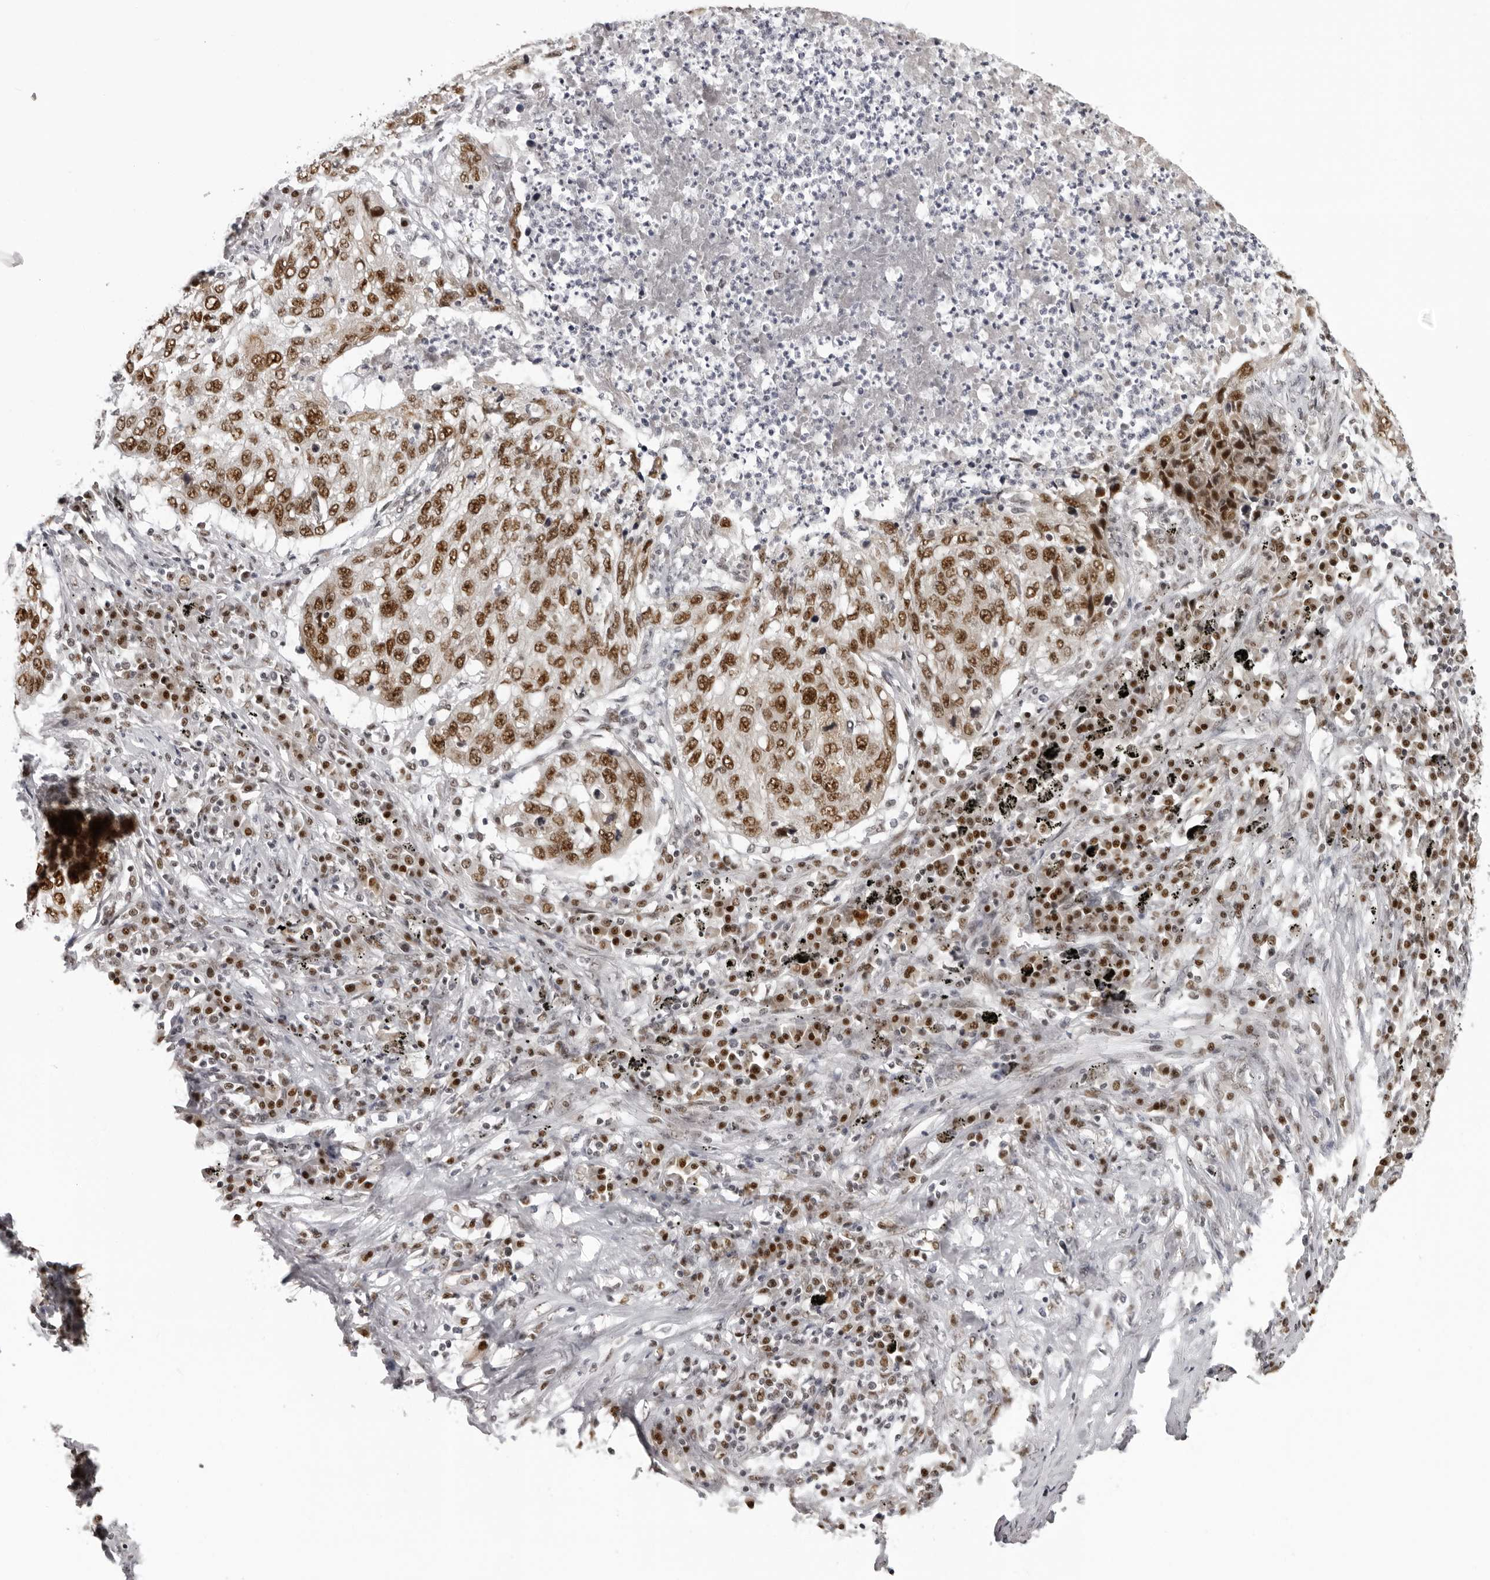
{"staining": {"intensity": "moderate", "quantity": ">75%", "location": "nuclear"}, "tissue": "lung cancer", "cell_type": "Tumor cells", "image_type": "cancer", "snomed": [{"axis": "morphology", "description": "Squamous cell carcinoma, NOS"}, {"axis": "topography", "description": "Lung"}], "caption": "Lung cancer stained with DAB (3,3'-diaminobenzidine) immunohistochemistry displays medium levels of moderate nuclear staining in approximately >75% of tumor cells.", "gene": "HEXIM2", "patient": {"sex": "female", "age": 63}}